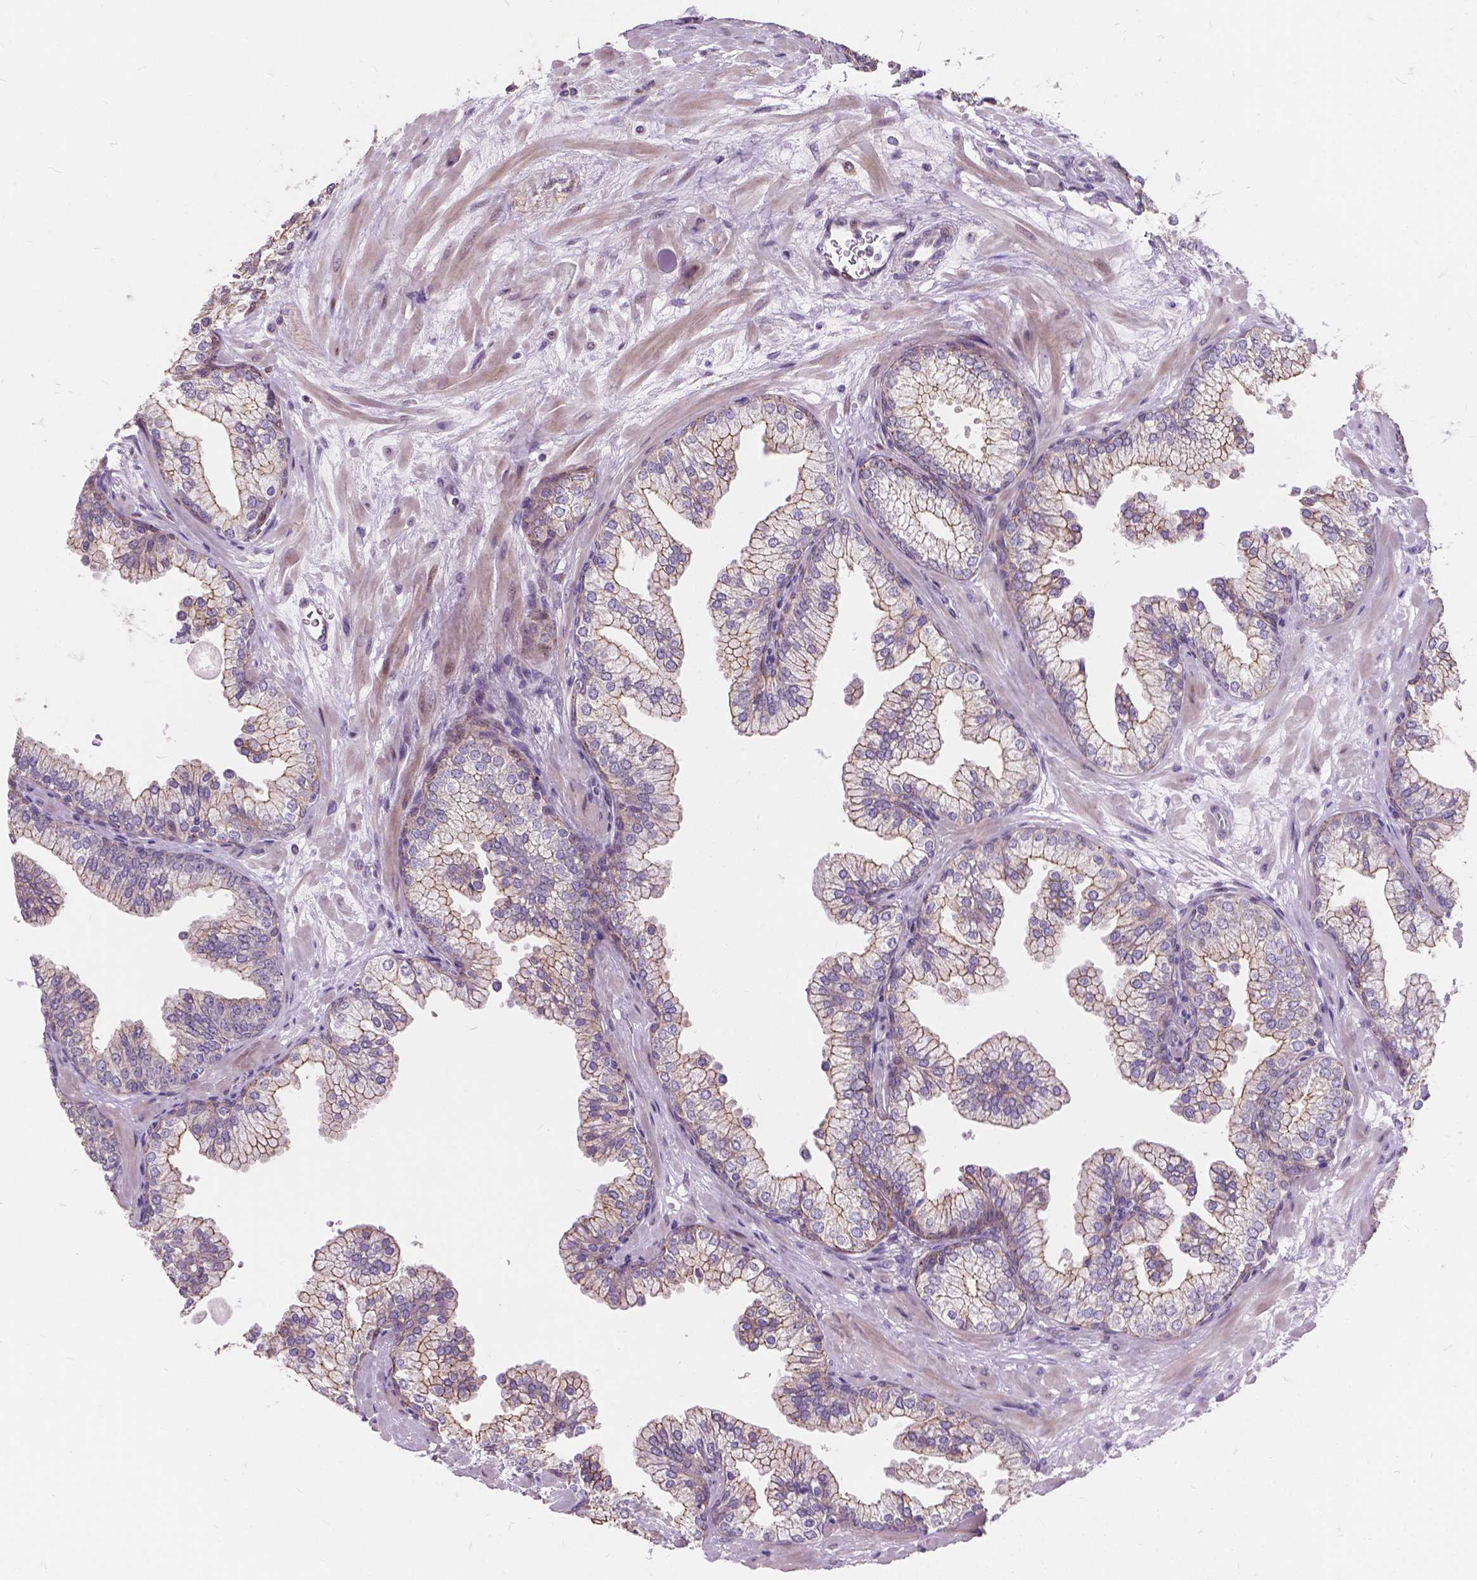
{"staining": {"intensity": "weak", "quantity": ">75%", "location": "cytoplasmic/membranous"}, "tissue": "prostate", "cell_type": "Glandular cells", "image_type": "normal", "snomed": [{"axis": "morphology", "description": "Normal tissue, NOS"}, {"axis": "topography", "description": "Prostate"}, {"axis": "topography", "description": "Peripheral nerve tissue"}], "caption": "Glandular cells display low levels of weak cytoplasmic/membranous staining in approximately >75% of cells in benign human prostate. Nuclei are stained in blue.", "gene": "MYH14", "patient": {"sex": "male", "age": 61}}